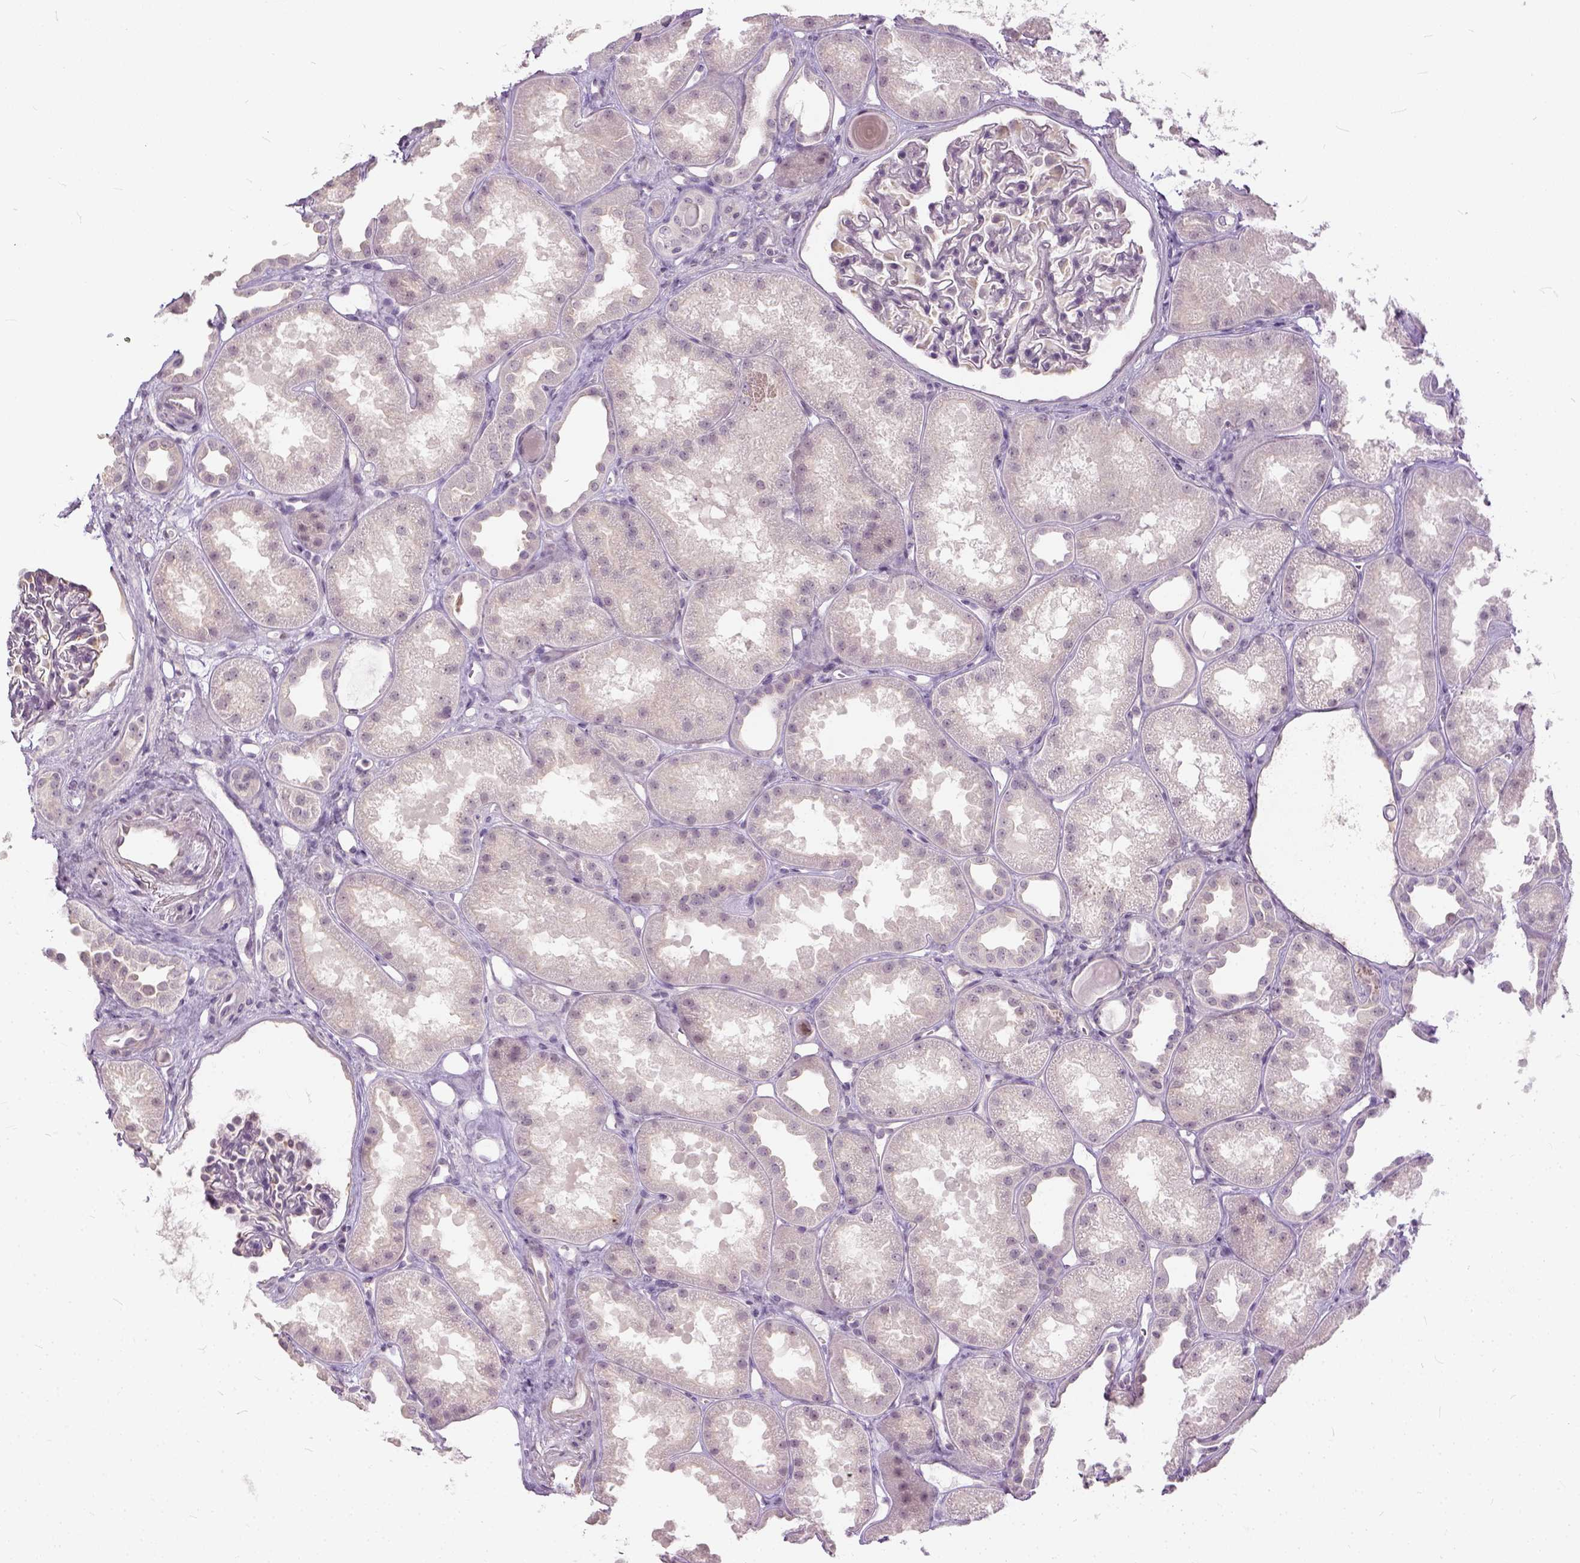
{"staining": {"intensity": "negative", "quantity": "none", "location": "none"}, "tissue": "kidney", "cell_type": "Cells in glomeruli", "image_type": "normal", "snomed": [{"axis": "morphology", "description": "Normal tissue, NOS"}, {"axis": "topography", "description": "Kidney"}], "caption": "IHC histopathology image of normal kidney: kidney stained with DAB demonstrates no significant protein staining in cells in glomeruli.", "gene": "ANO2", "patient": {"sex": "male", "age": 61}}